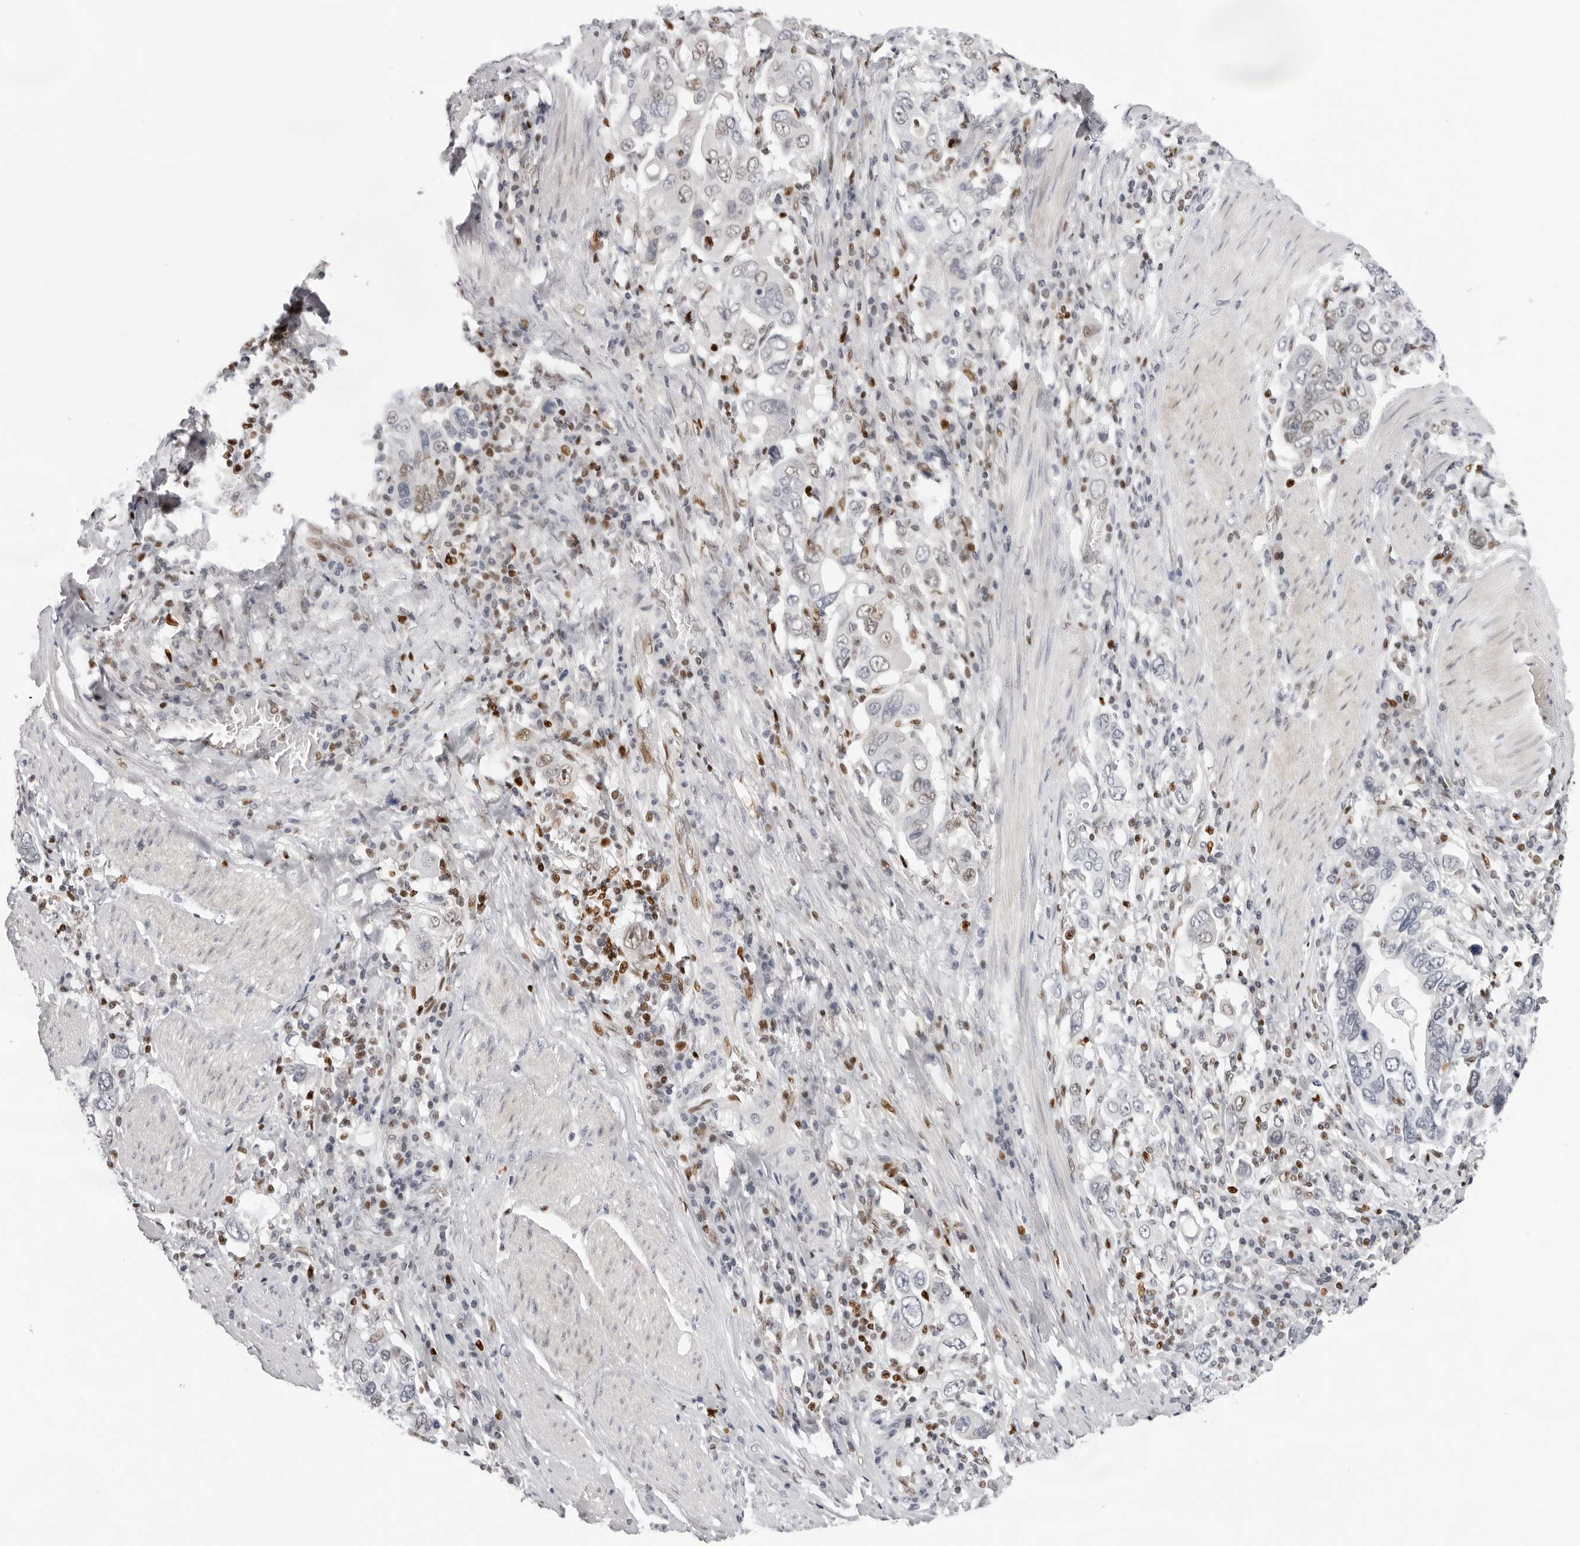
{"staining": {"intensity": "negative", "quantity": "none", "location": "none"}, "tissue": "stomach cancer", "cell_type": "Tumor cells", "image_type": "cancer", "snomed": [{"axis": "morphology", "description": "Adenocarcinoma, NOS"}, {"axis": "topography", "description": "Stomach, upper"}], "caption": "DAB (3,3'-diaminobenzidine) immunohistochemical staining of stomach cancer (adenocarcinoma) reveals no significant positivity in tumor cells.", "gene": "OGG1", "patient": {"sex": "male", "age": 62}}